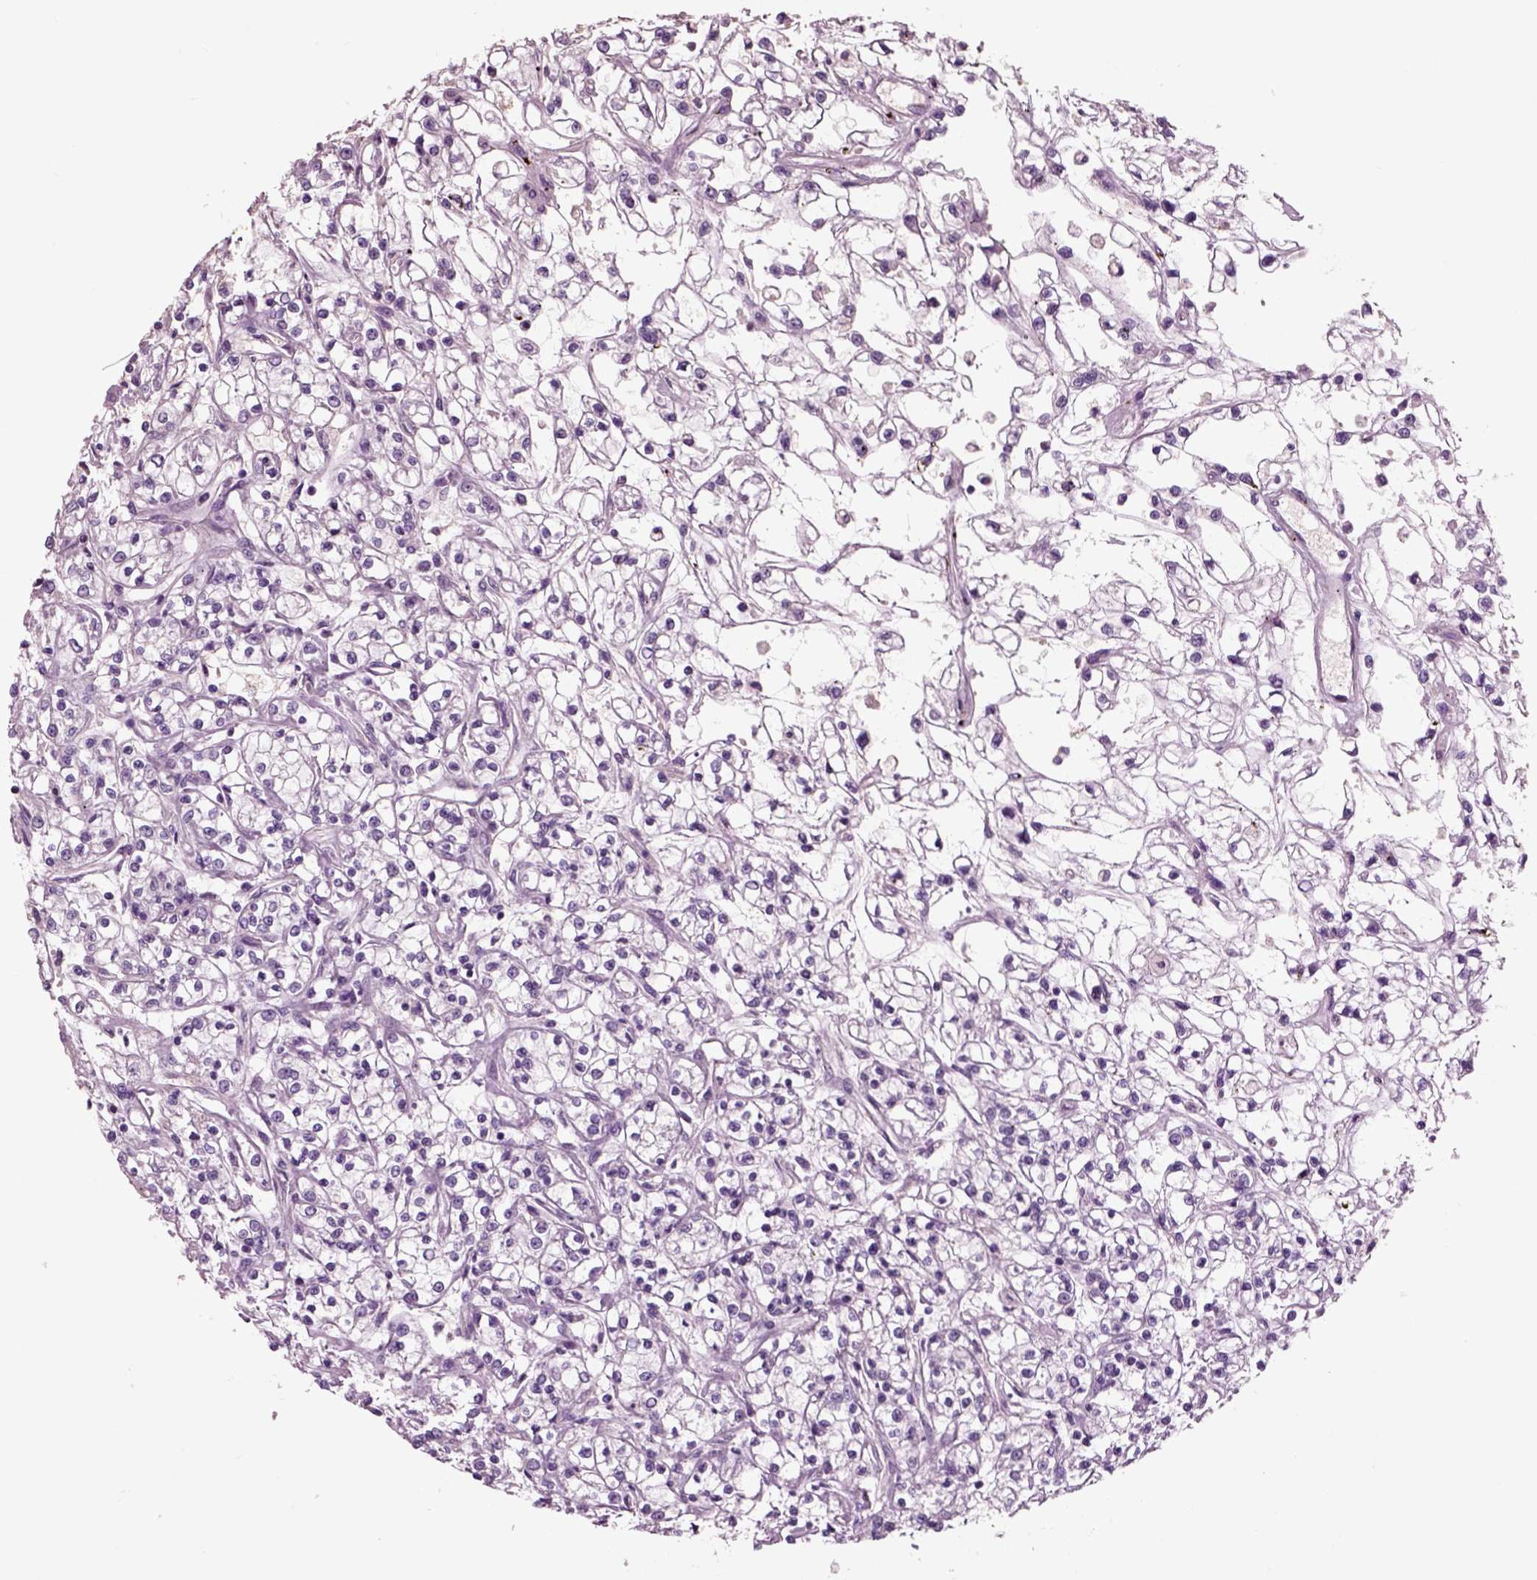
{"staining": {"intensity": "negative", "quantity": "none", "location": "none"}, "tissue": "renal cancer", "cell_type": "Tumor cells", "image_type": "cancer", "snomed": [{"axis": "morphology", "description": "Adenocarcinoma, NOS"}, {"axis": "topography", "description": "Kidney"}], "caption": "Human renal cancer (adenocarcinoma) stained for a protein using immunohistochemistry (IHC) shows no positivity in tumor cells.", "gene": "CHGB", "patient": {"sex": "female", "age": 59}}